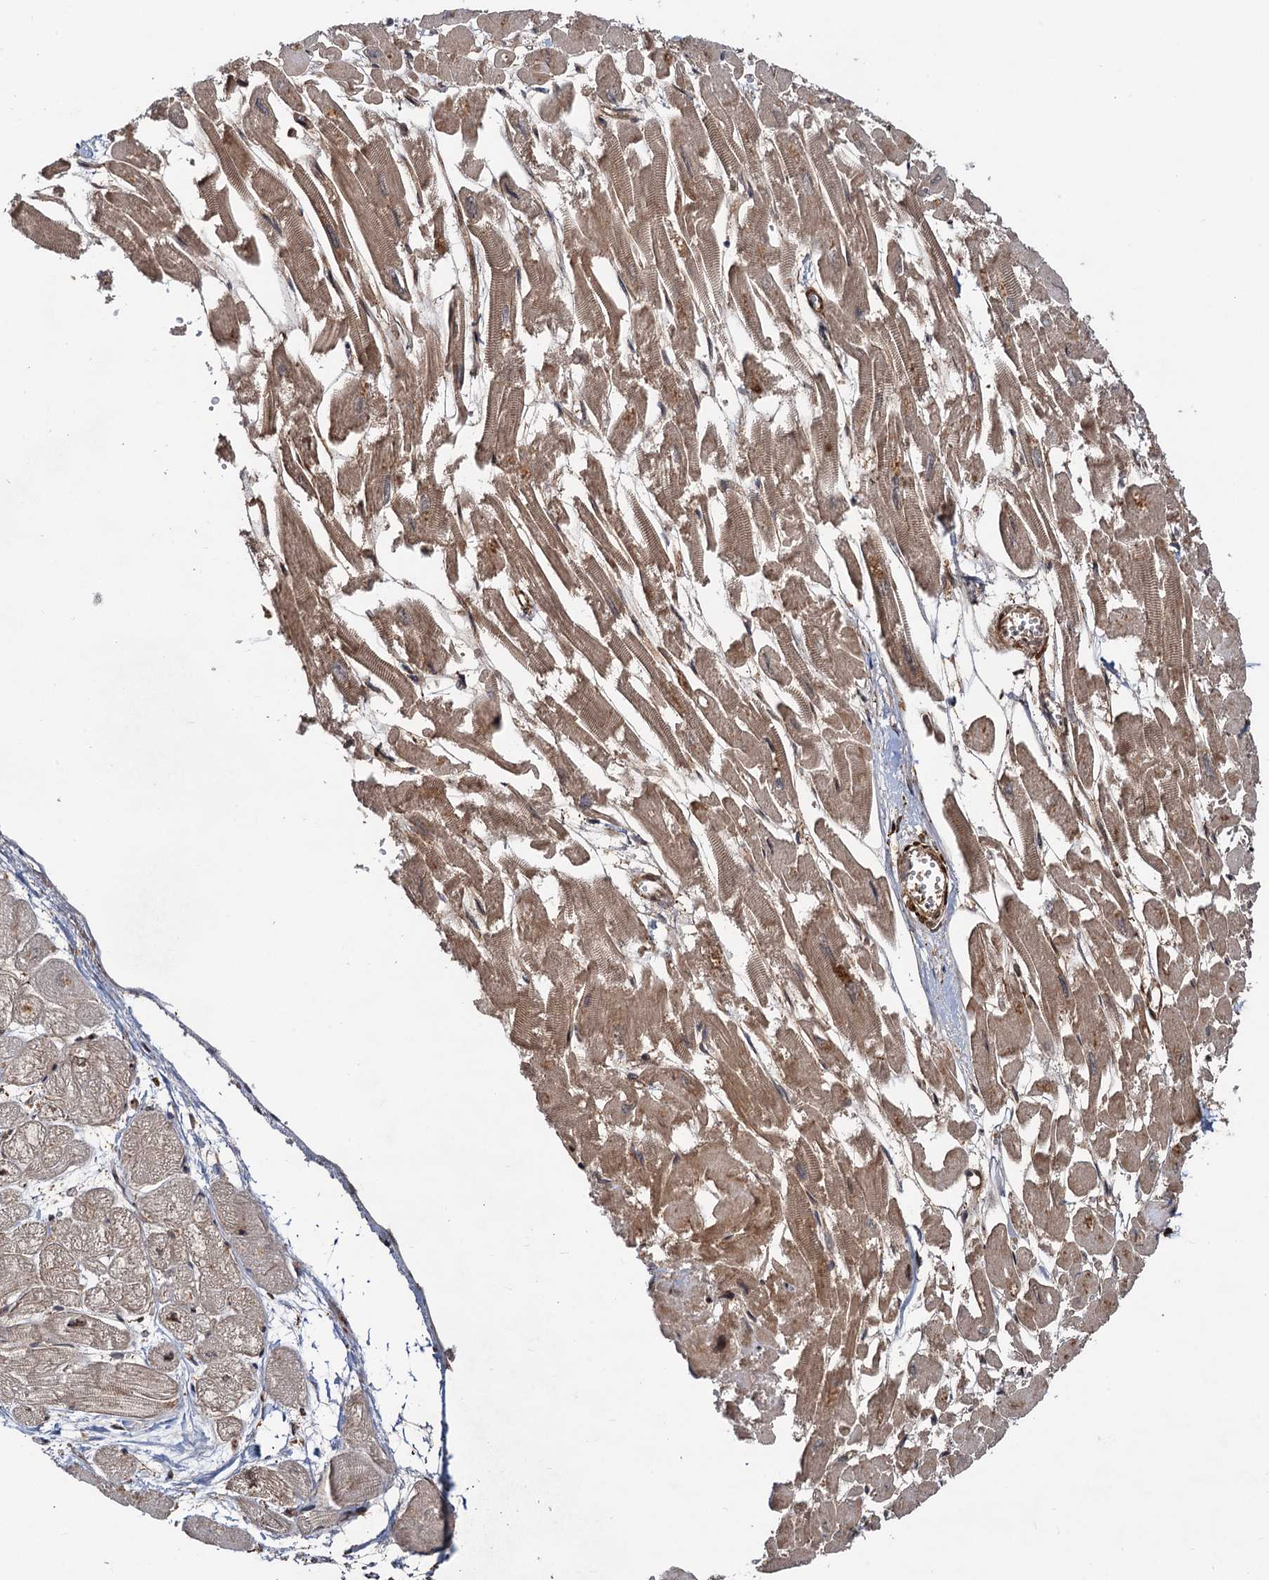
{"staining": {"intensity": "moderate", "quantity": "25%-75%", "location": "cytoplasmic/membranous,nuclear"}, "tissue": "heart muscle", "cell_type": "Cardiomyocytes", "image_type": "normal", "snomed": [{"axis": "morphology", "description": "Normal tissue, NOS"}, {"axis": "topography", "description": "Heart"}], "caption": "A photomicrograph of heart muscle stained for a protein reveals moderate cytoplasmic/membranous,nuclear brown staining in cardiomyocytes. The protein is stained brown, and the nuclei are stained in blue (DAB (3,3'-diaminobenzidine) IHC with brightfield microscopy, high magnification).", "gene": "SNRNP25", "patient": {"sex": "male", "age": 54}}